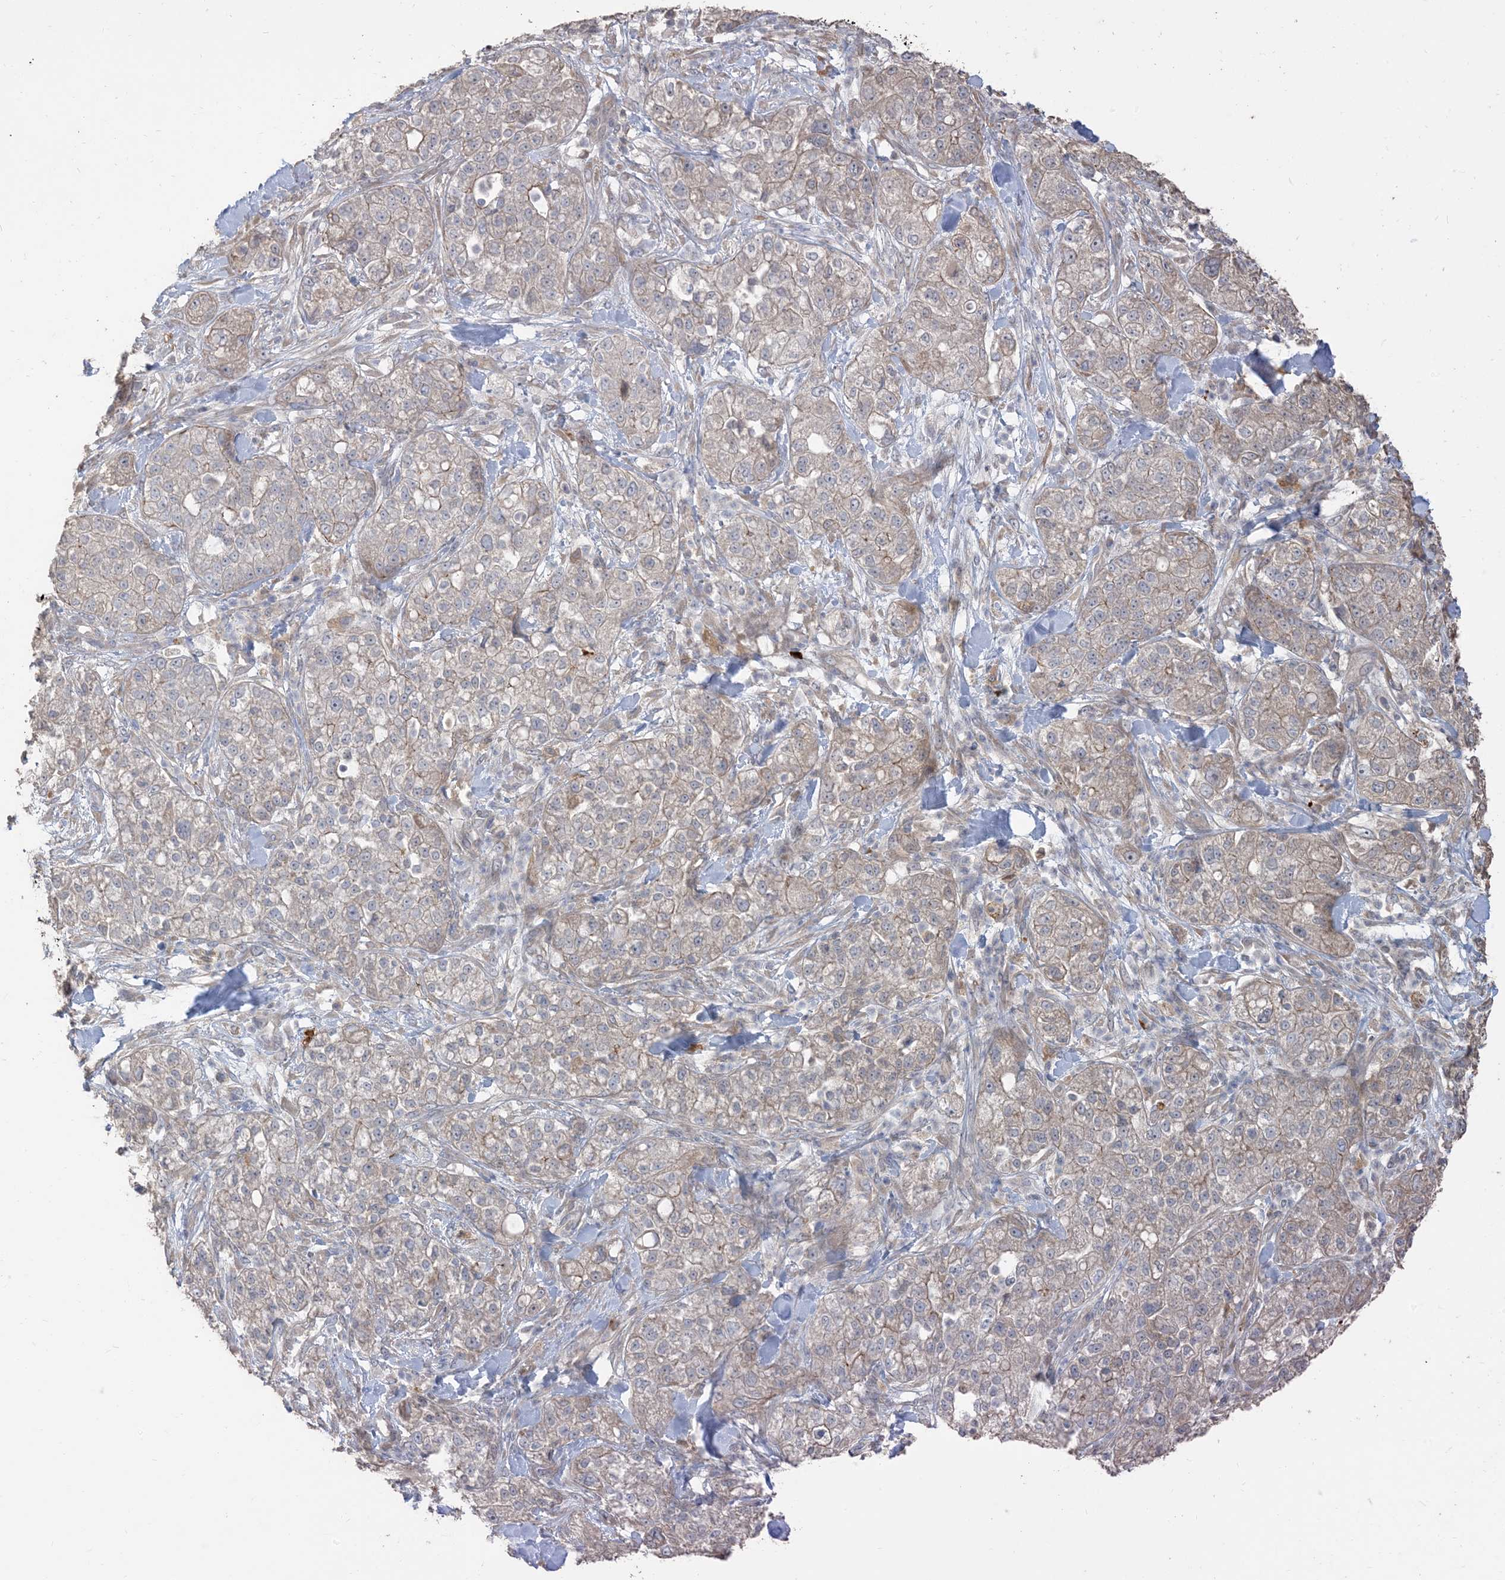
{"staining": {"intensity": "weak", "quantity": "25%-75%", "location": "cytoplasmic/membranous"}, "tissue": "pancreatic cancer", "cell_type": "Tumor cells", "image_type": "cancer", "snomed": [{"axis": "morphology", "description": "Adenocarcinoma, NOS"}, {"axis": "topography", "description": "Pancreas"}], "caption": "Immunohistochemical staining of adenocarcinoma (pancreatic) displays low levels of weak cytoplasmic/membranous expression in about 25%-75% of tumor cells.", "gene": "RNF175", "patient": {"sex": "female", "age": 78}}